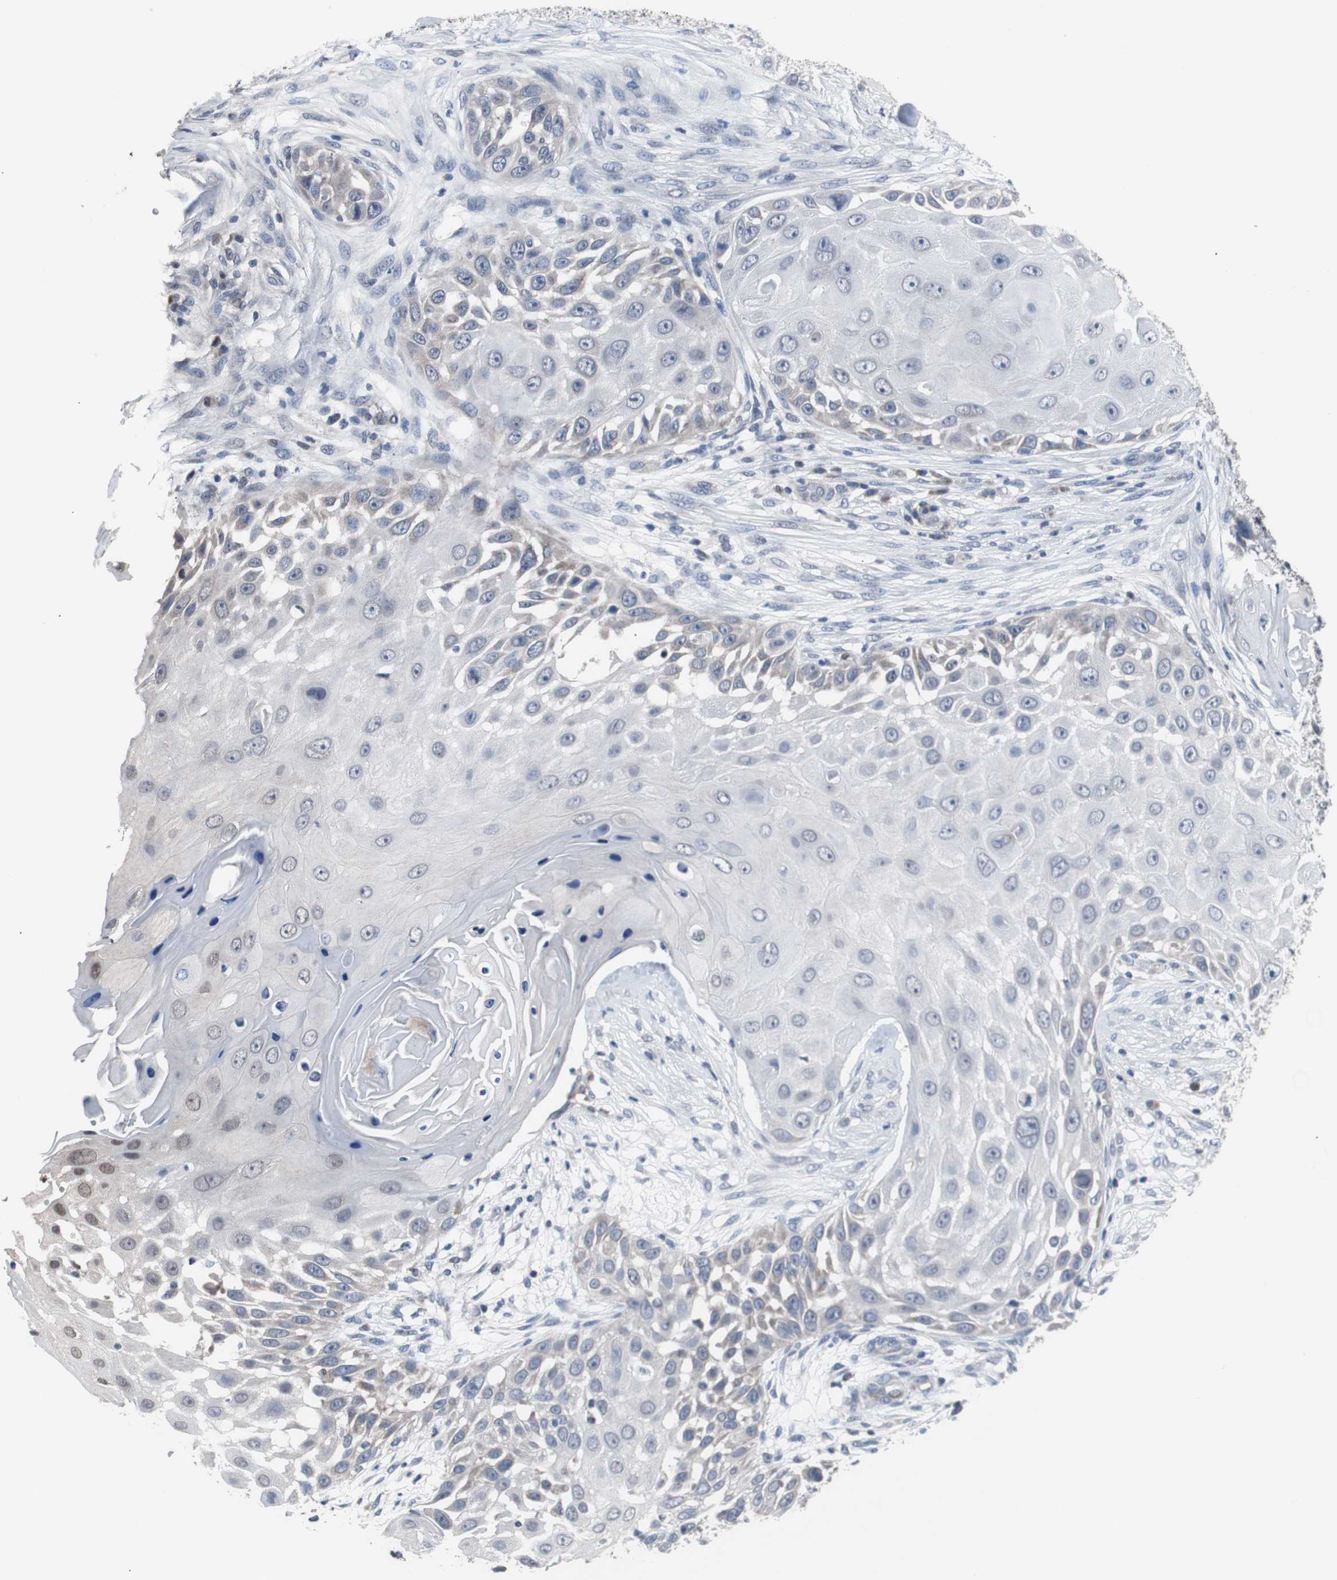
{"staining": {"intensity": "negative", "quantity": "none", "location": "none"}, "tissue": "skin cancer", "cell_type": "Tumor cells", "image_type": "cancer", "snomed": [{"axis": "morphology", "description": "Squamous cell carcinoma, NOS"}, {"axis": "topography", "description": "Skin"}], "caption": "The image shows no significant staining in tumor cells of skin cancer (squamous cell carcinoma).", "gene": "RBM47", "patient": {"sex": "female", "age": 44}}